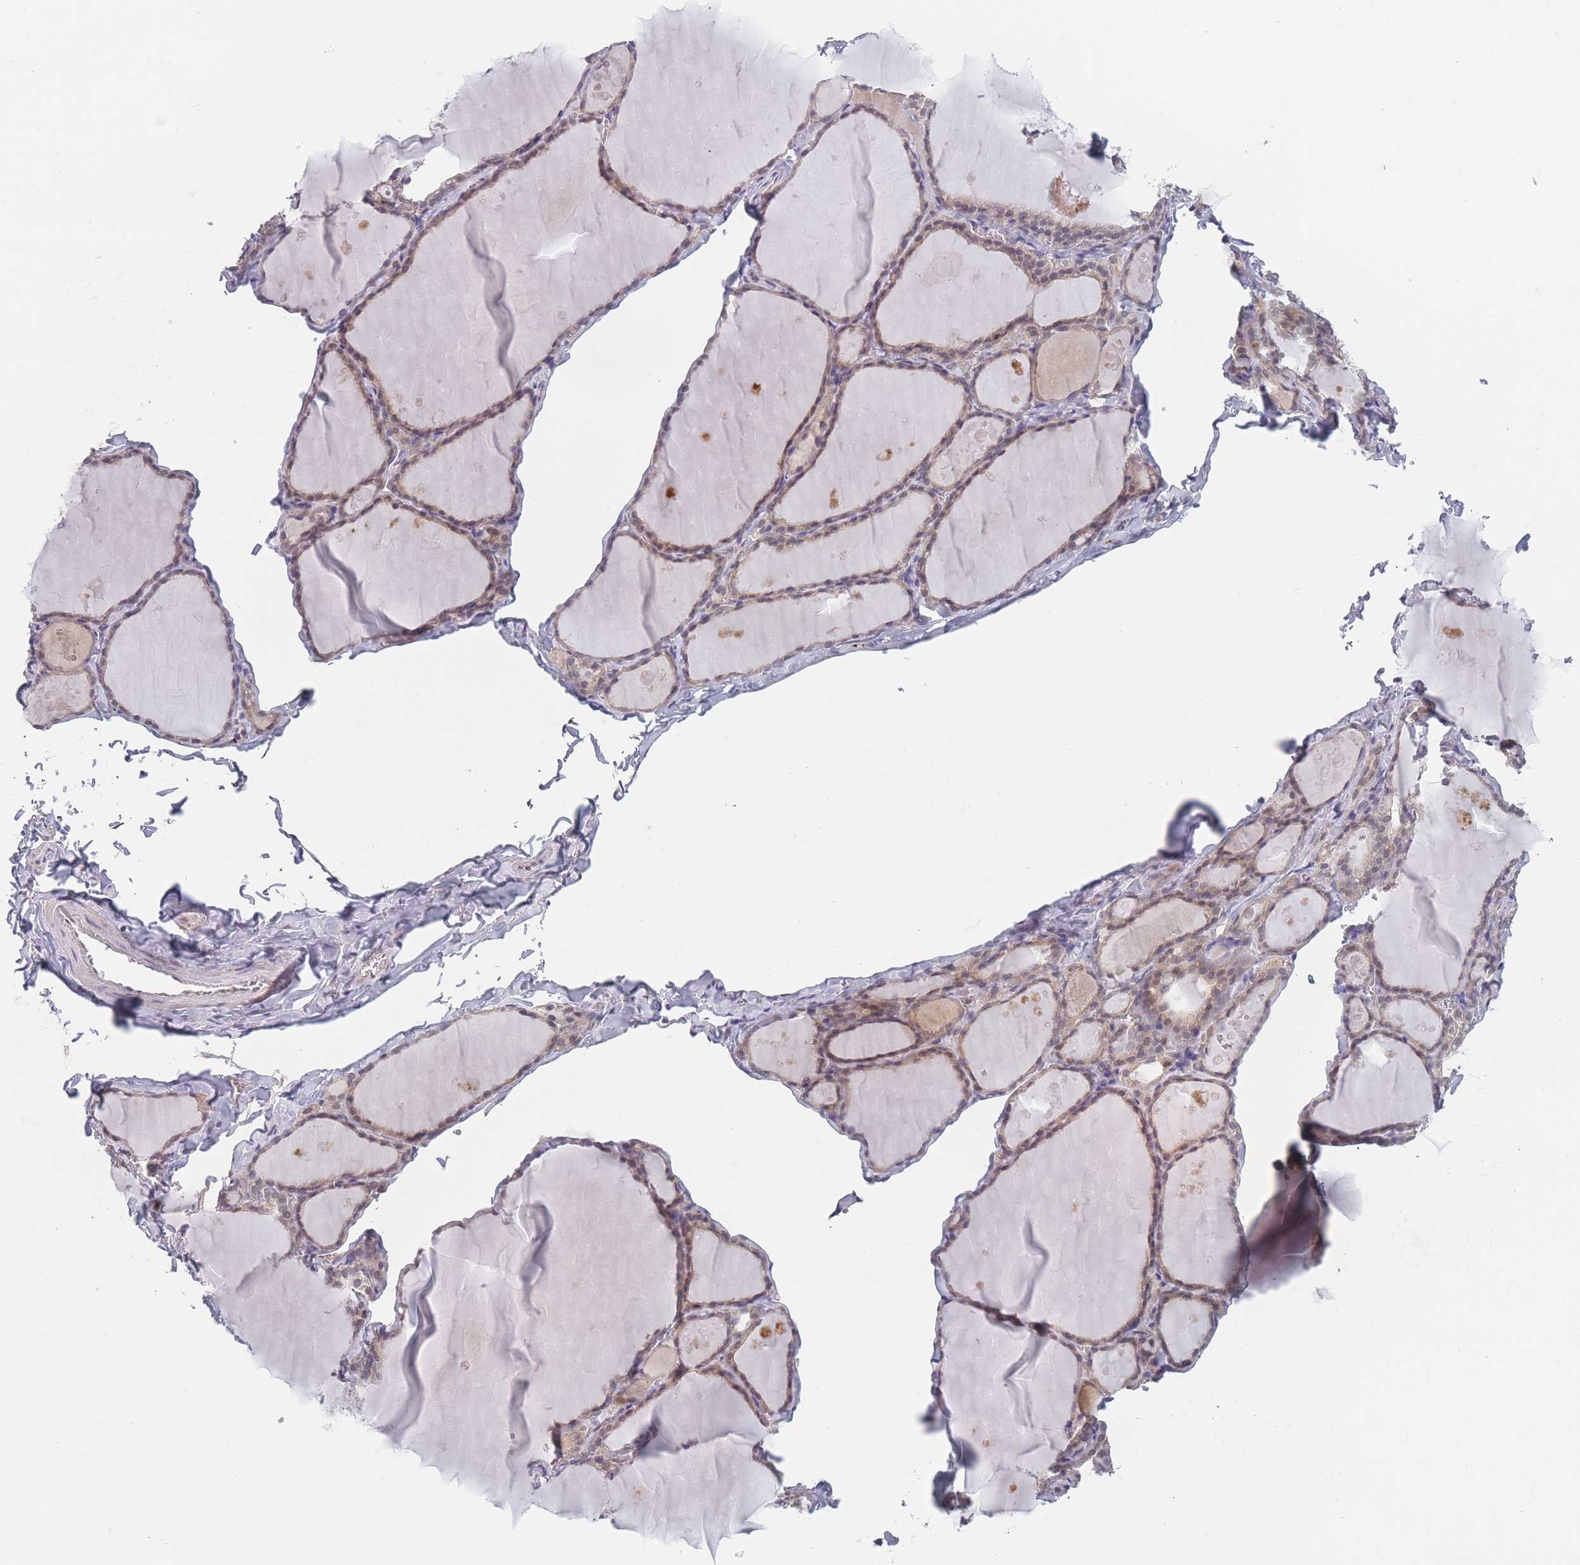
{"staining": {"intensity": "weak", "quantity": "25%-75%", "location": "cytoplasmic/membranous,nuclear"}, "tissue": "thyroid gland", "cell_type": "Glandular cells", "image_type": "normal", "snomed": [{"axis": "morphology", "description": "Normal tissue, NOS"}, {"axis": "topography", "description": "Thyroid gland"}], "caption": "Immunohistochemistry (IHC) micrograph of normal thyroid gland: thyroid gland stained using IHC exhibits low levels of weak protein expression localized specifically in the cytoplasmic/membranous,nuclear of glandular cells, appearing as a cytoplasmic/membranous,nuclear brown color.", "gene": "ANKRD10", "patient": {"sex": "male", "age": 56}}